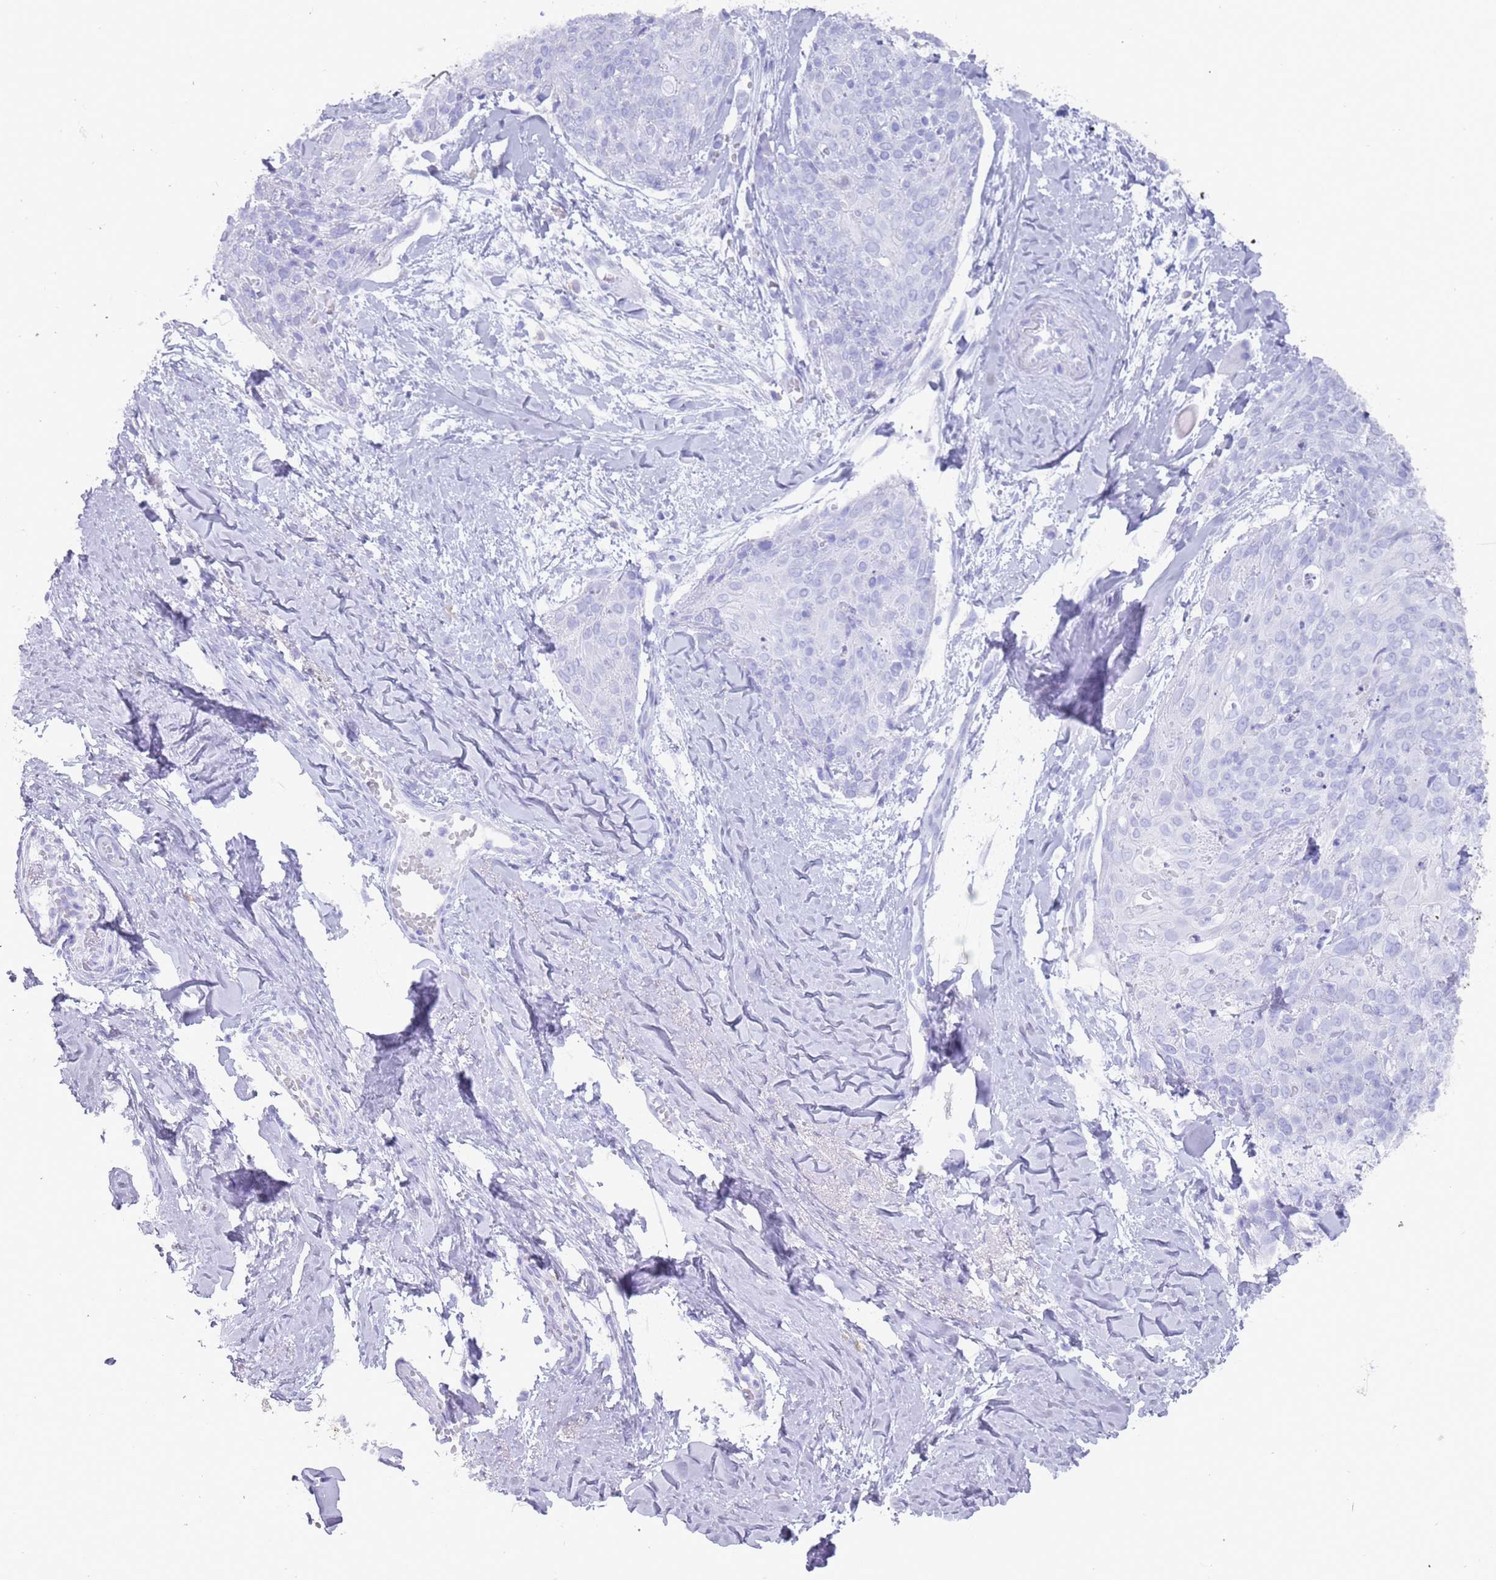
{"staining": {"intensity": "negative", "quantity": "none", "location": "none"}, "tissue": "skin cancer", "cell_type": "Tumor cells", "image_type": "cancer", "snomed": [{"axis": "morphology", "description": "Squamous cell carcinoma, NOS"}, {"axis": "topography", "description": "Skin"}, {"axis": "topography", "description": "Vulva"}], "caption": "DAB (3,3'-diaminobenzidine) immunohistochemical staining of human skin cancer shows no significant staining in tumor cells. Brightfield microscopy of IHC stained with DAB (brown) and hematoxylin (blue), captured at high magnification.", "gene": "MYADML2", "patient": {"sex": "female", "age": 85}}